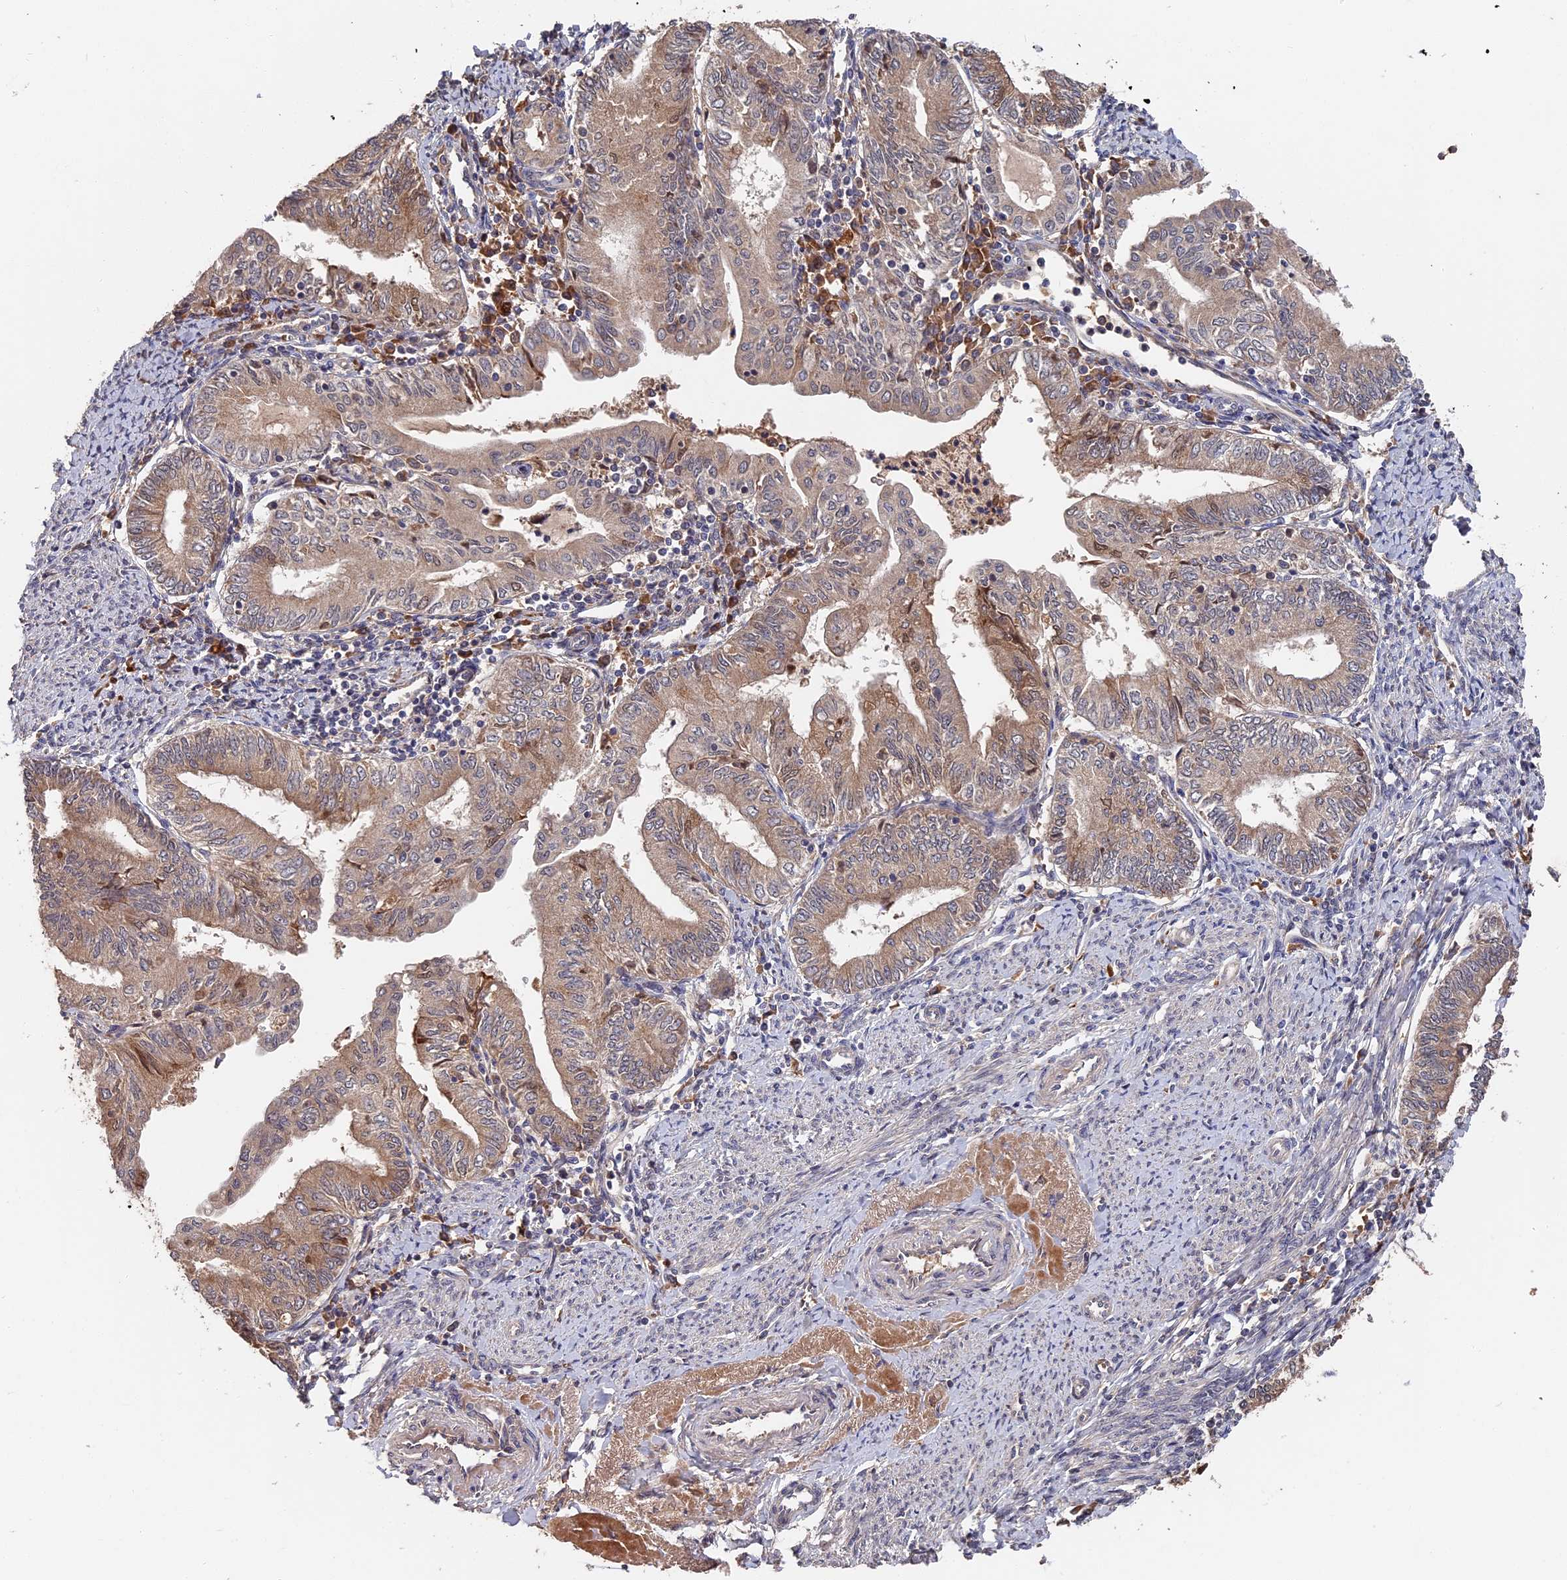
{"staining": {"intensity": "weak", "quantity": ">75%", "location": "cytoplasmic/membranous"}, "tissue": "endometrial cancer", "cell_type": "Tumor cells", "image_type": "cancer", "snomed": [{"axis": "morphology", "description": "Adenocarcinoma, NOS"}, {"axis": "topography", "description": "Endometrium"}], "caption": "A brown stain shows weak cytoplasmic/membranous staining of a protein in human endometrial cancer tumor cells.", "gene": "ITIH1", "patient": {"sex": "female", "age": 66}}